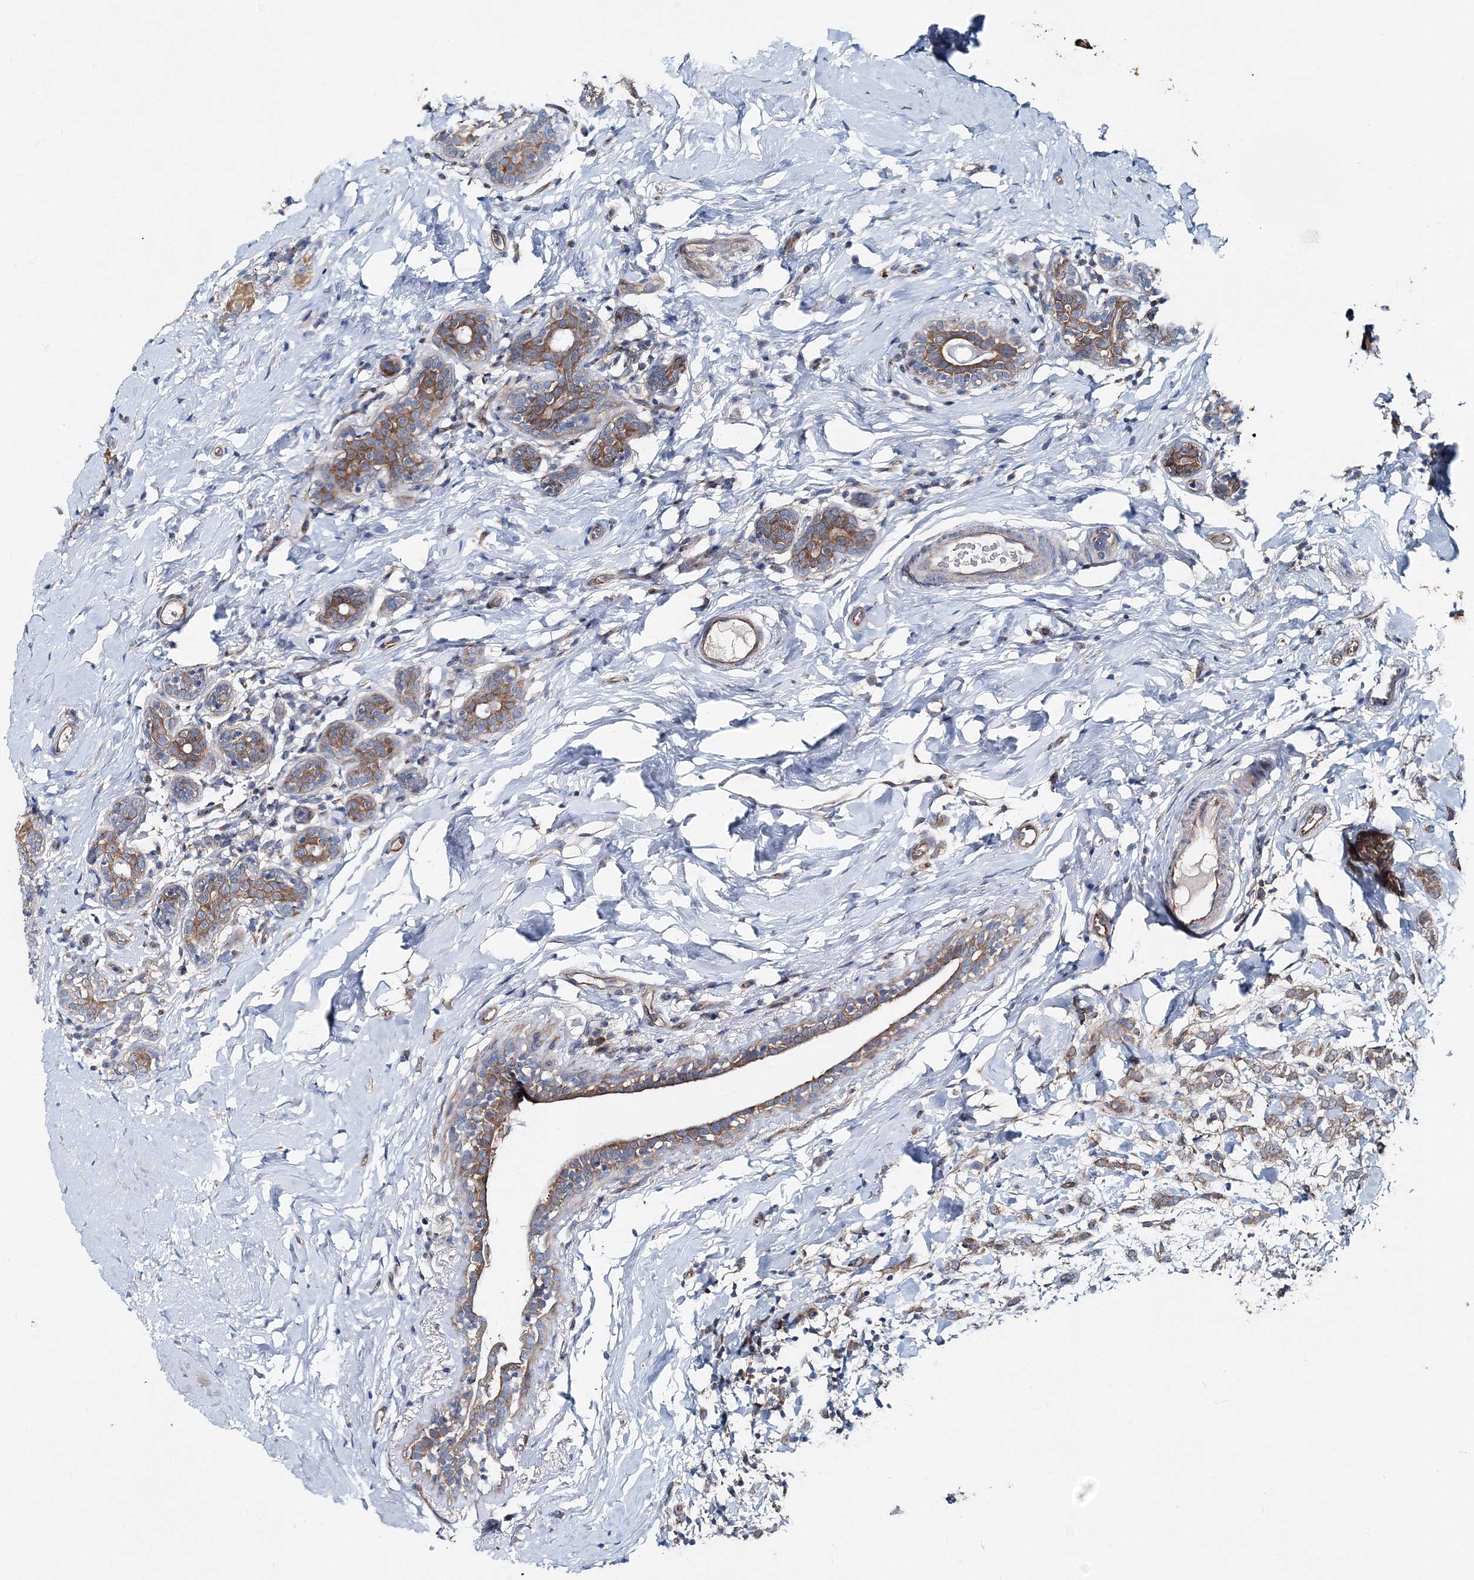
{"staining": {"intensity": "moderate", "quantity": ">75%", "location": "cytoplasmic/membranous"}, "tissue": "breast cancer", "cell_type": "Tumor cells", "image_type": "cancer", "snomed": [{"axis": "morphology", "description": "Normal tissue, NOS"}, {"axis": "morphology", "description": "Lobular carcinoma"}, {"axis": "topography", "description": "Breast"}], "caption": "Lobular carcinoma (breast) stained with immunohistochemistry shows moderate cytoplasmic/membranous expression in about >75% of tumor cells. The staining was performed using DAB (3,3'-diaminobenzidine) to visualize the protein expression in brown, while the nuclei were stained in blue with hematoxylin (Magnification: 20x).", "gene": "MPHOSPH9", "patient": {"sex": "female", "age": 47}}